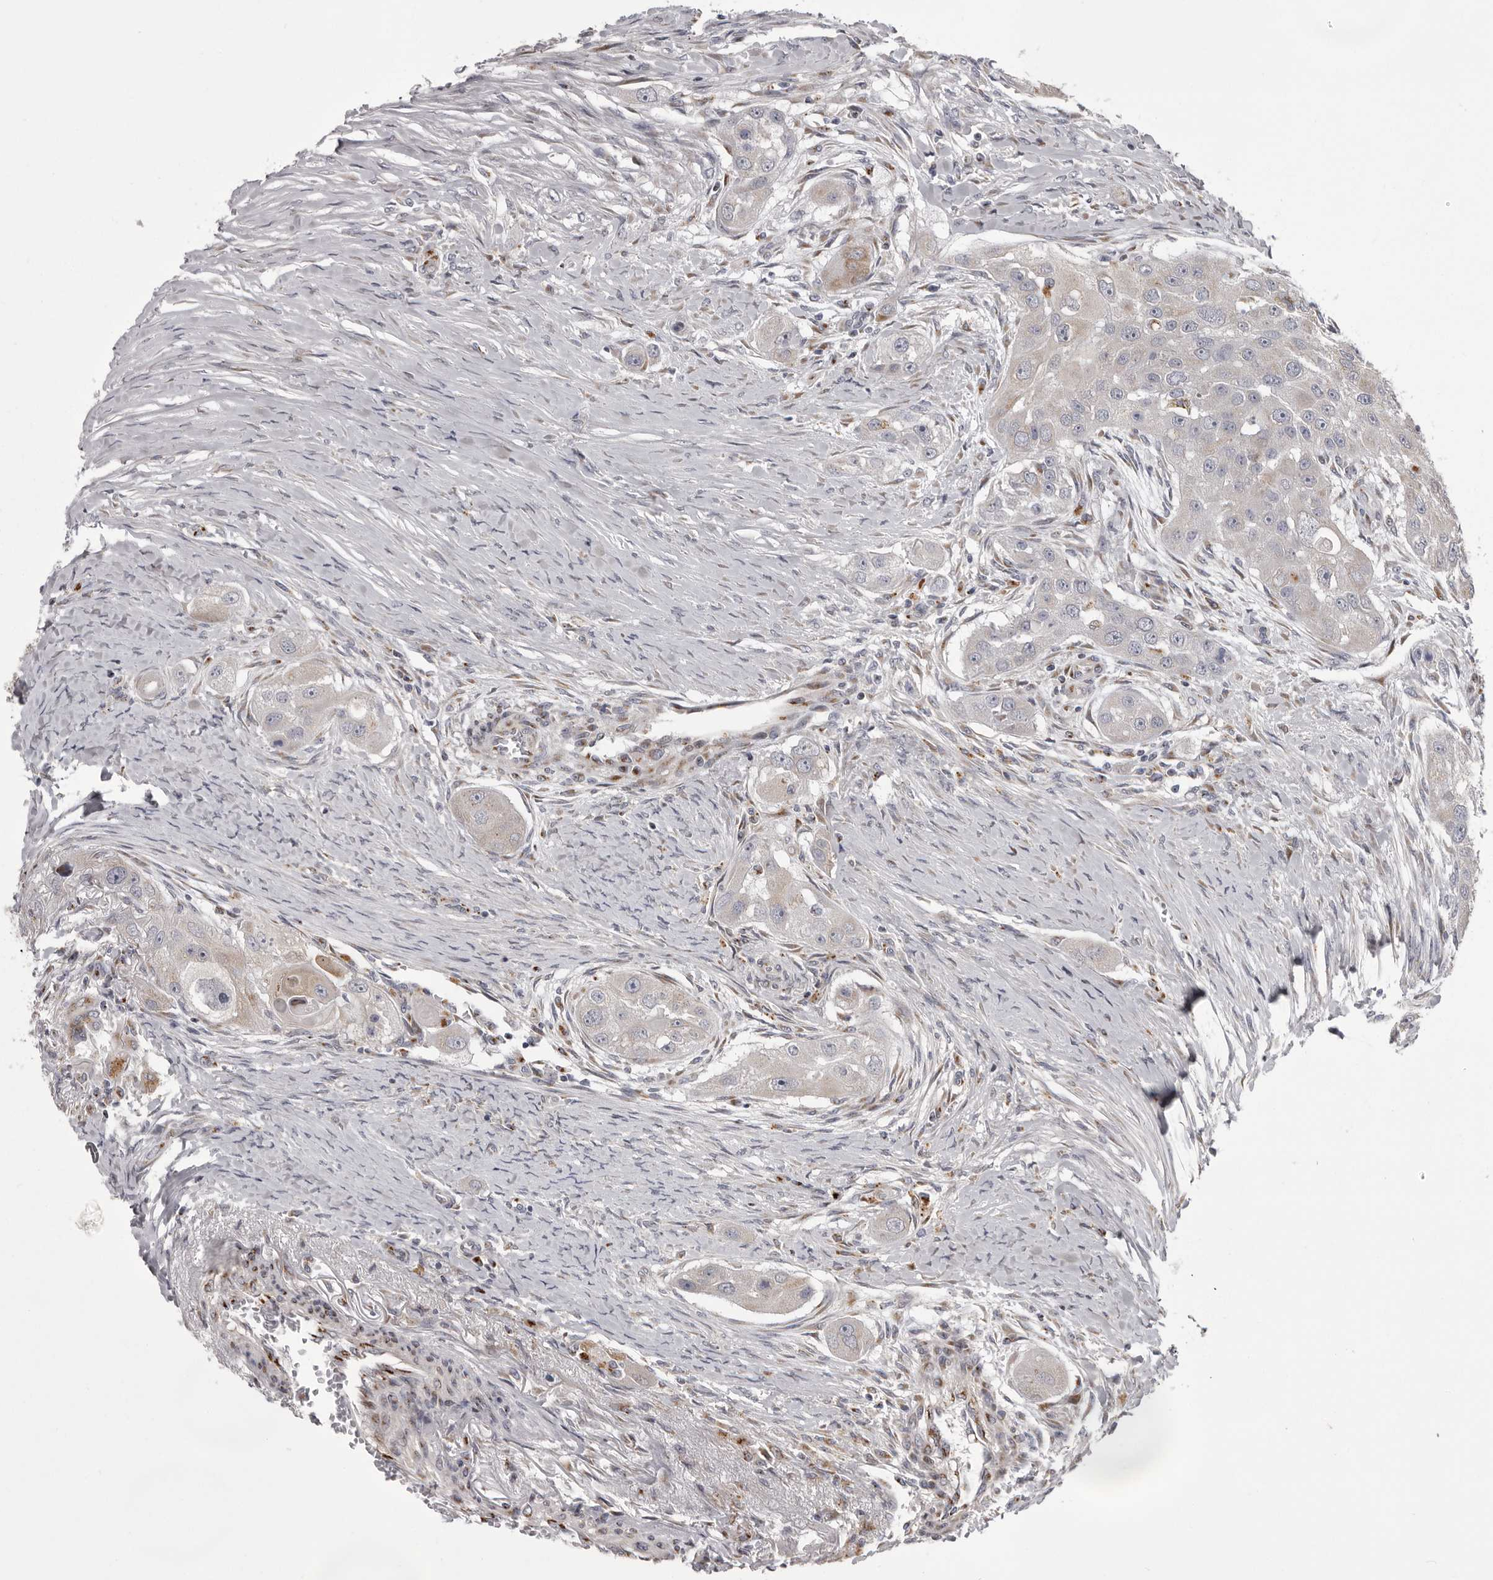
{"staining": {"intensity": "weak", "quantity": "<25%", "location": "cytoplasmic/membranous"}, "tissue": "head and neck cancer", "cell_type": "Tumor cells", "image_type": "cancer", "snomed": [{"axis": "morphology", "description": "Normal tissue, NOS"}, {"axis": "morphology", "description": "Squamous cell carcinoma, NOS"}, {"axis": "topography", "description": "Skeletal muscle"}, {"axis": "topography", "description": "Head-Neck"}], "caption": "Immunohistochemistry histopathology image of squamous cell carcinoma (head and neck) stained for a protein (brown), which shows no positivity in tumor cells. Brightfield microscopy of immunohistochemistry (IHC) stained with DAB (3,3'-diaminobenzidine) (brown) and hematoxylin (blue), captured at high magnification.", "gene": "WDR47", "patient": {"sex": "male", "age": 51}}